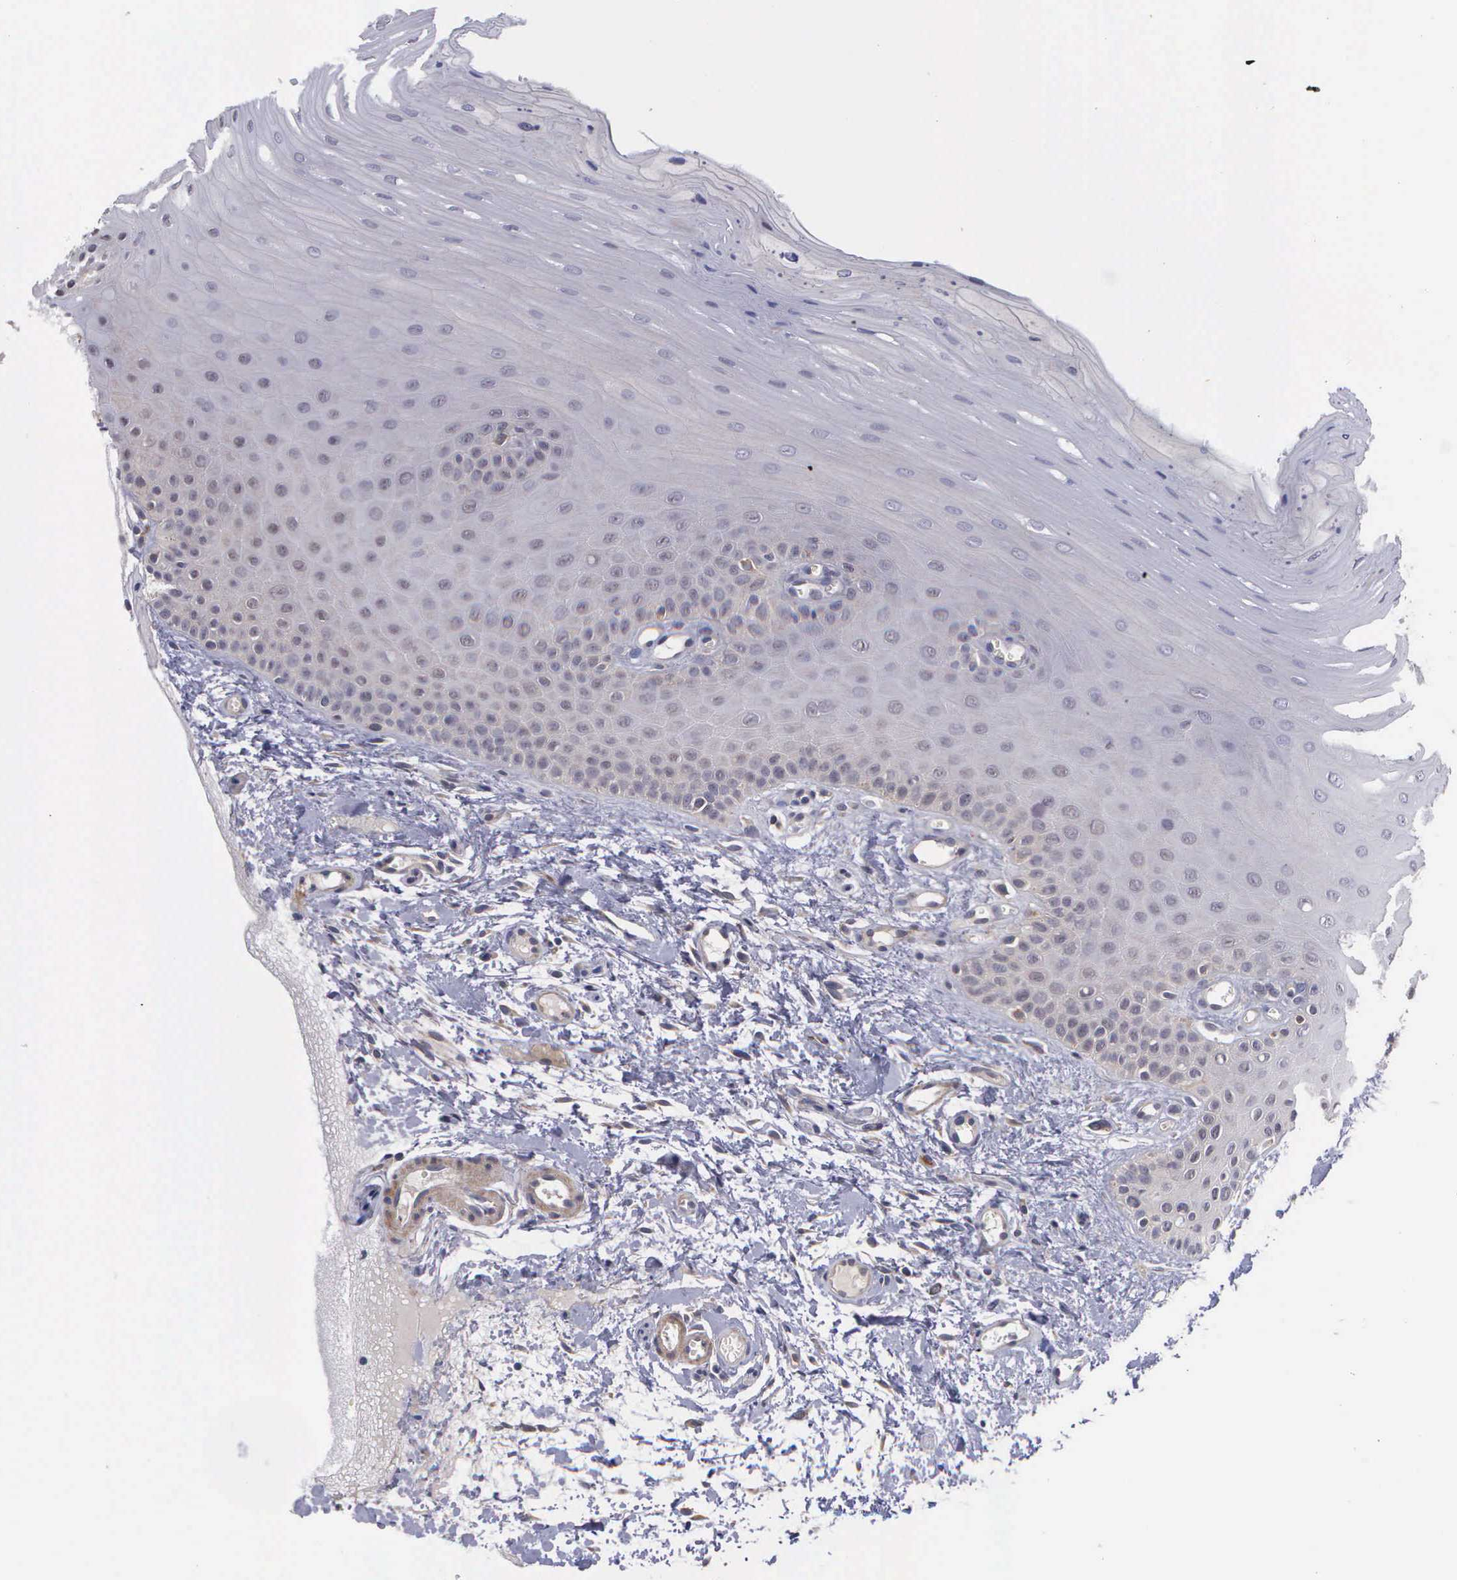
{"staining": {"intensity": "negative", "quantity": "none", "location": "none"}, "tissue": "oral mucosa", "cell_type": "Squamous epithelial cells", "image_type": "normal", "snomed": [{"axis": "morphology", "description": "Normal tissue, NOS"}, {"axis": "topography", "description": "Oral tissue"}], "caption": "This is a photomicrograph of immunohistochemistry staining of benign oral mucosa, which shows no positivity in squamous epithelial cells.", "gene": "RTL10", "patient": {"sex": "female", "age": 54}}